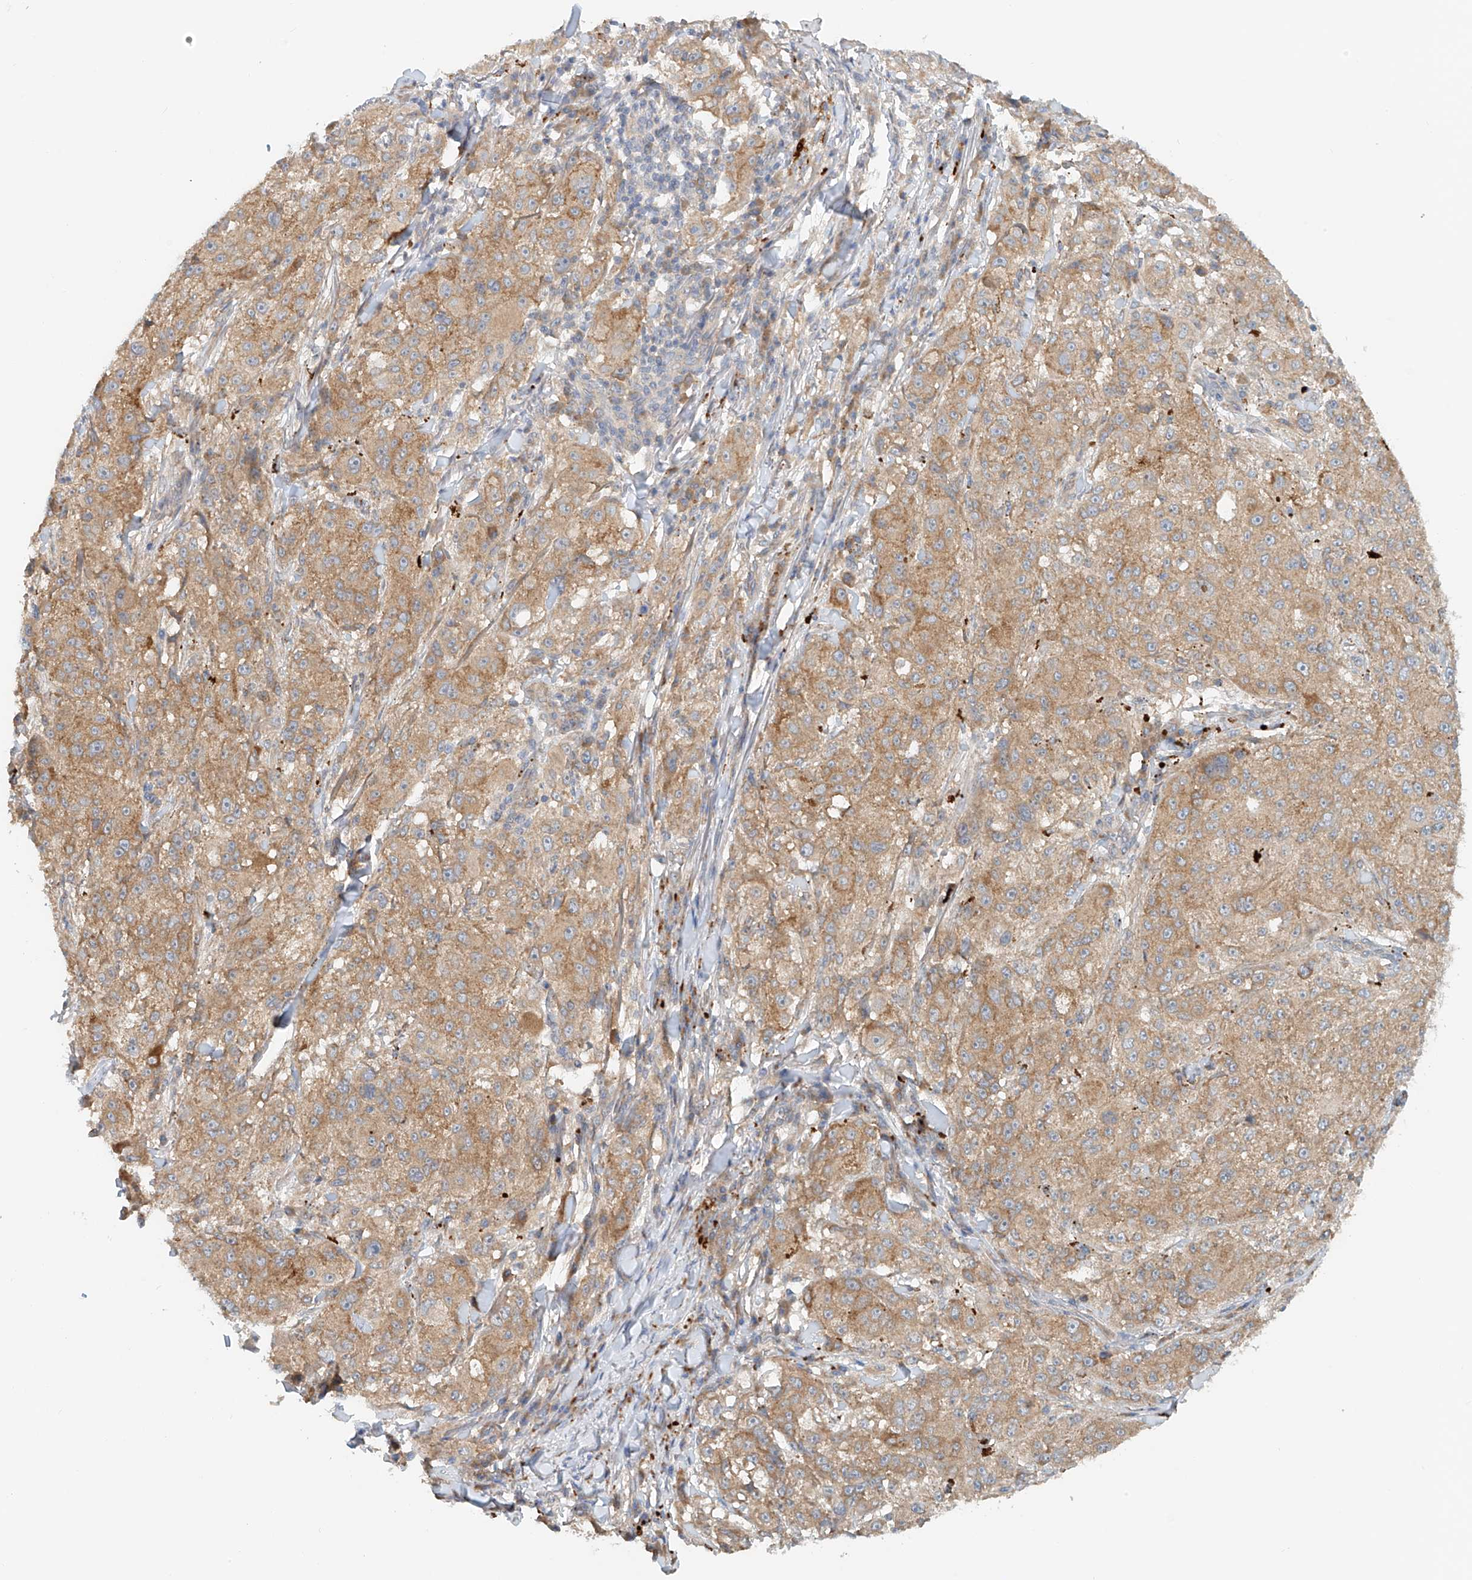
{"staining": {"intensity": "moderate", "quantity": ">75%", "location": "cytoplasmic/membranous"}, "tissue": "melanoma", "cell_type": "Tumor cells", "image_type": "cancer", "snomed": [{"axis": "morphology", "description": "Necrosis, NOS"}, {"axis": "morphology", "description": "Malignant melanoma, NOS"}, {"axis": "topography", "description": "Skin"}], "caption": "Protein analysis of malignant melanoma tissue reveals moderate cytoplasmic/membranous positivity in approximately >75% of tumor cells. (Brightfield microscopy of DAB IHC at high magnification).", "gene": "LYRM9", "patient": {"sex": "female", "age": 87}}